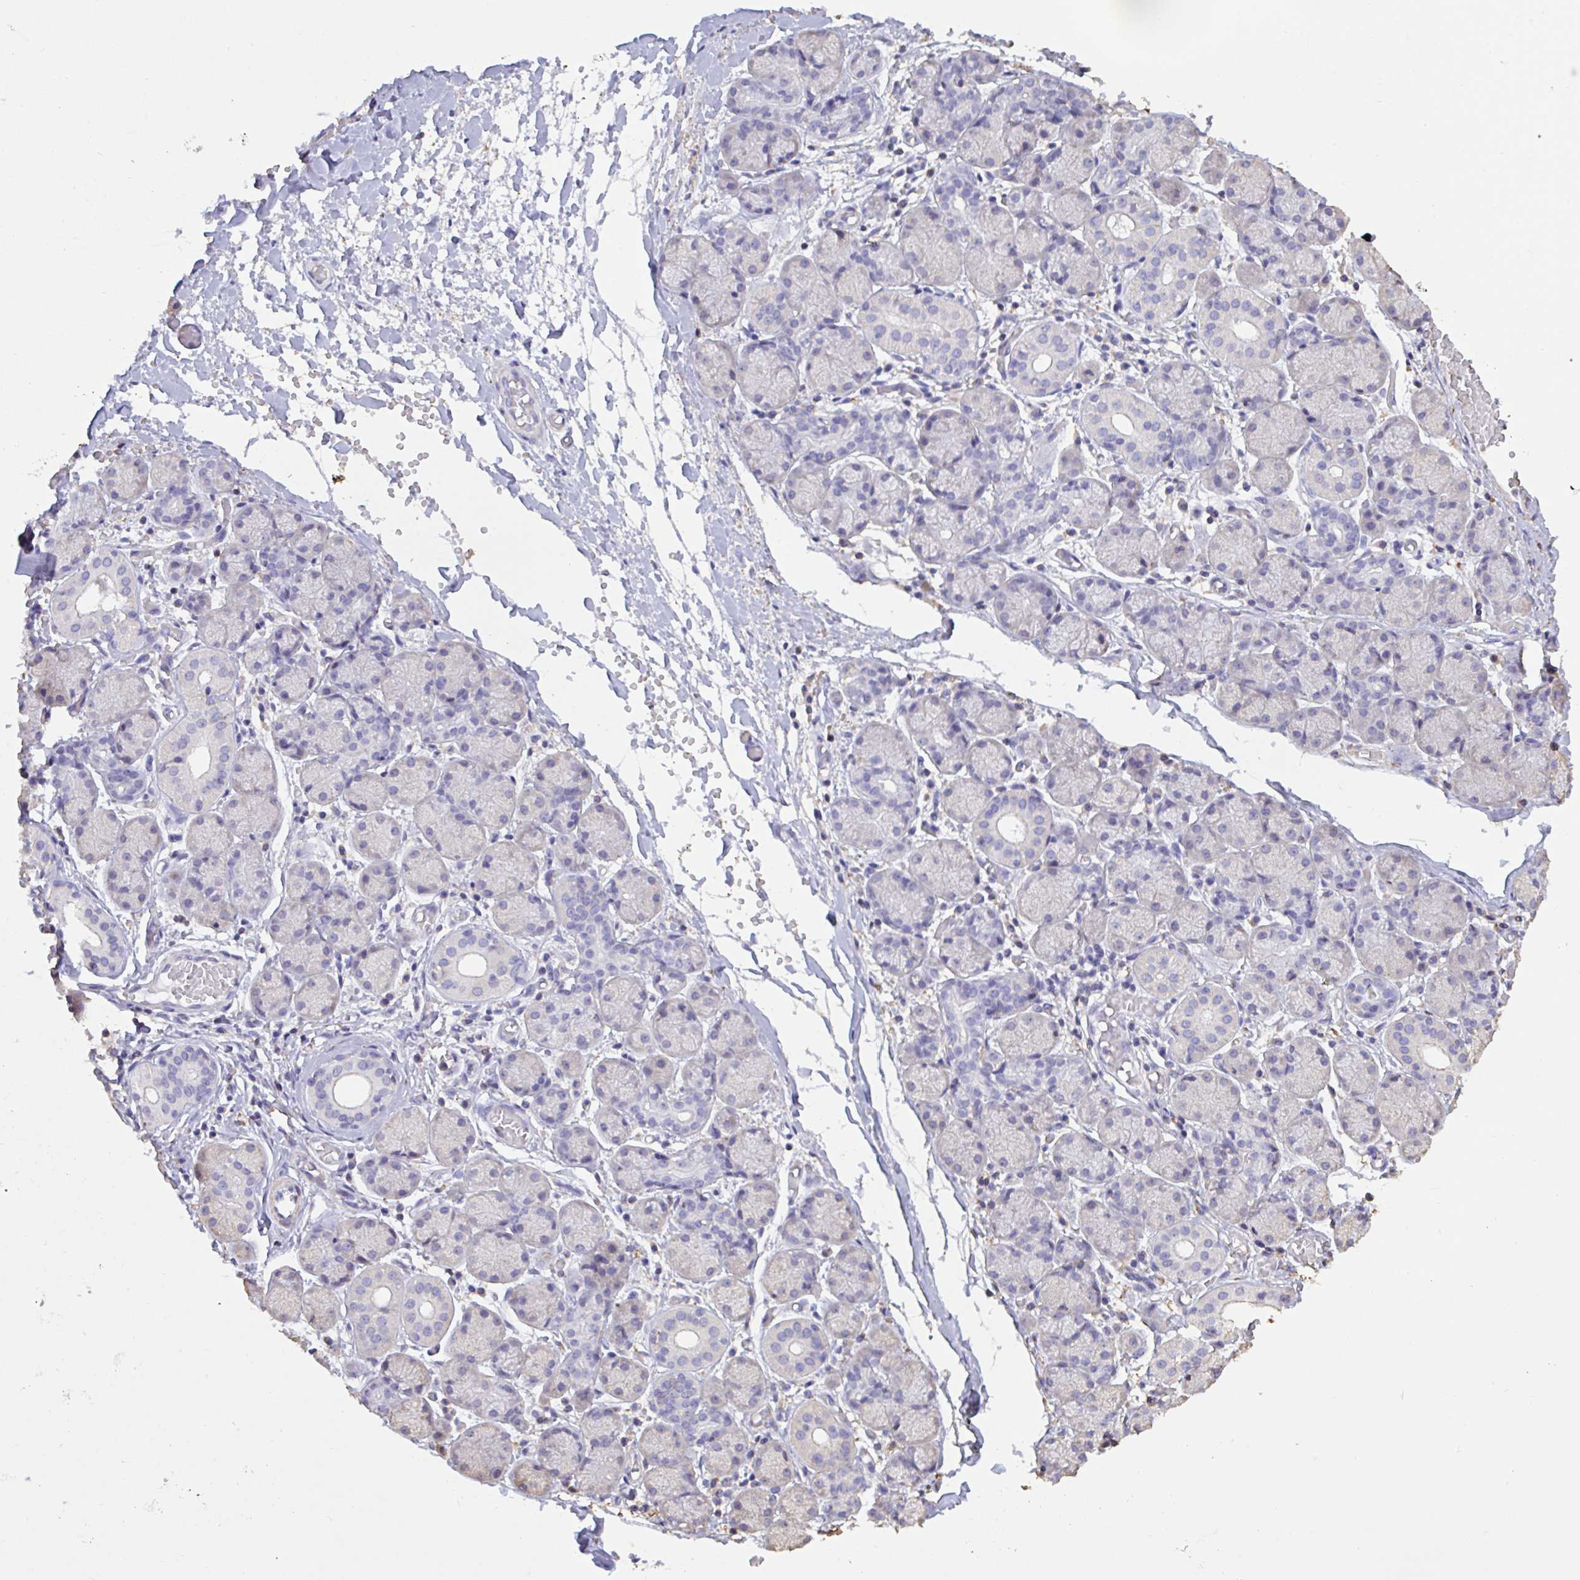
{"staining": {"intensity": "negative", "quantity": "none", "location": "none"}, "tissue": "salivary gland", "cell_type": "Glandular cells", "image_type": "normal", "snomed": [{"axis": "morphology", "description": "Normal tissue, NOS"}, {"axis": "topography", "description": "Salivary gland"}], "caption": "IHC of unremarkable salivary gland displays no staining in glandular cells.", "gene": "IL23R", "patient": {"sex": "female", "age": 24}}